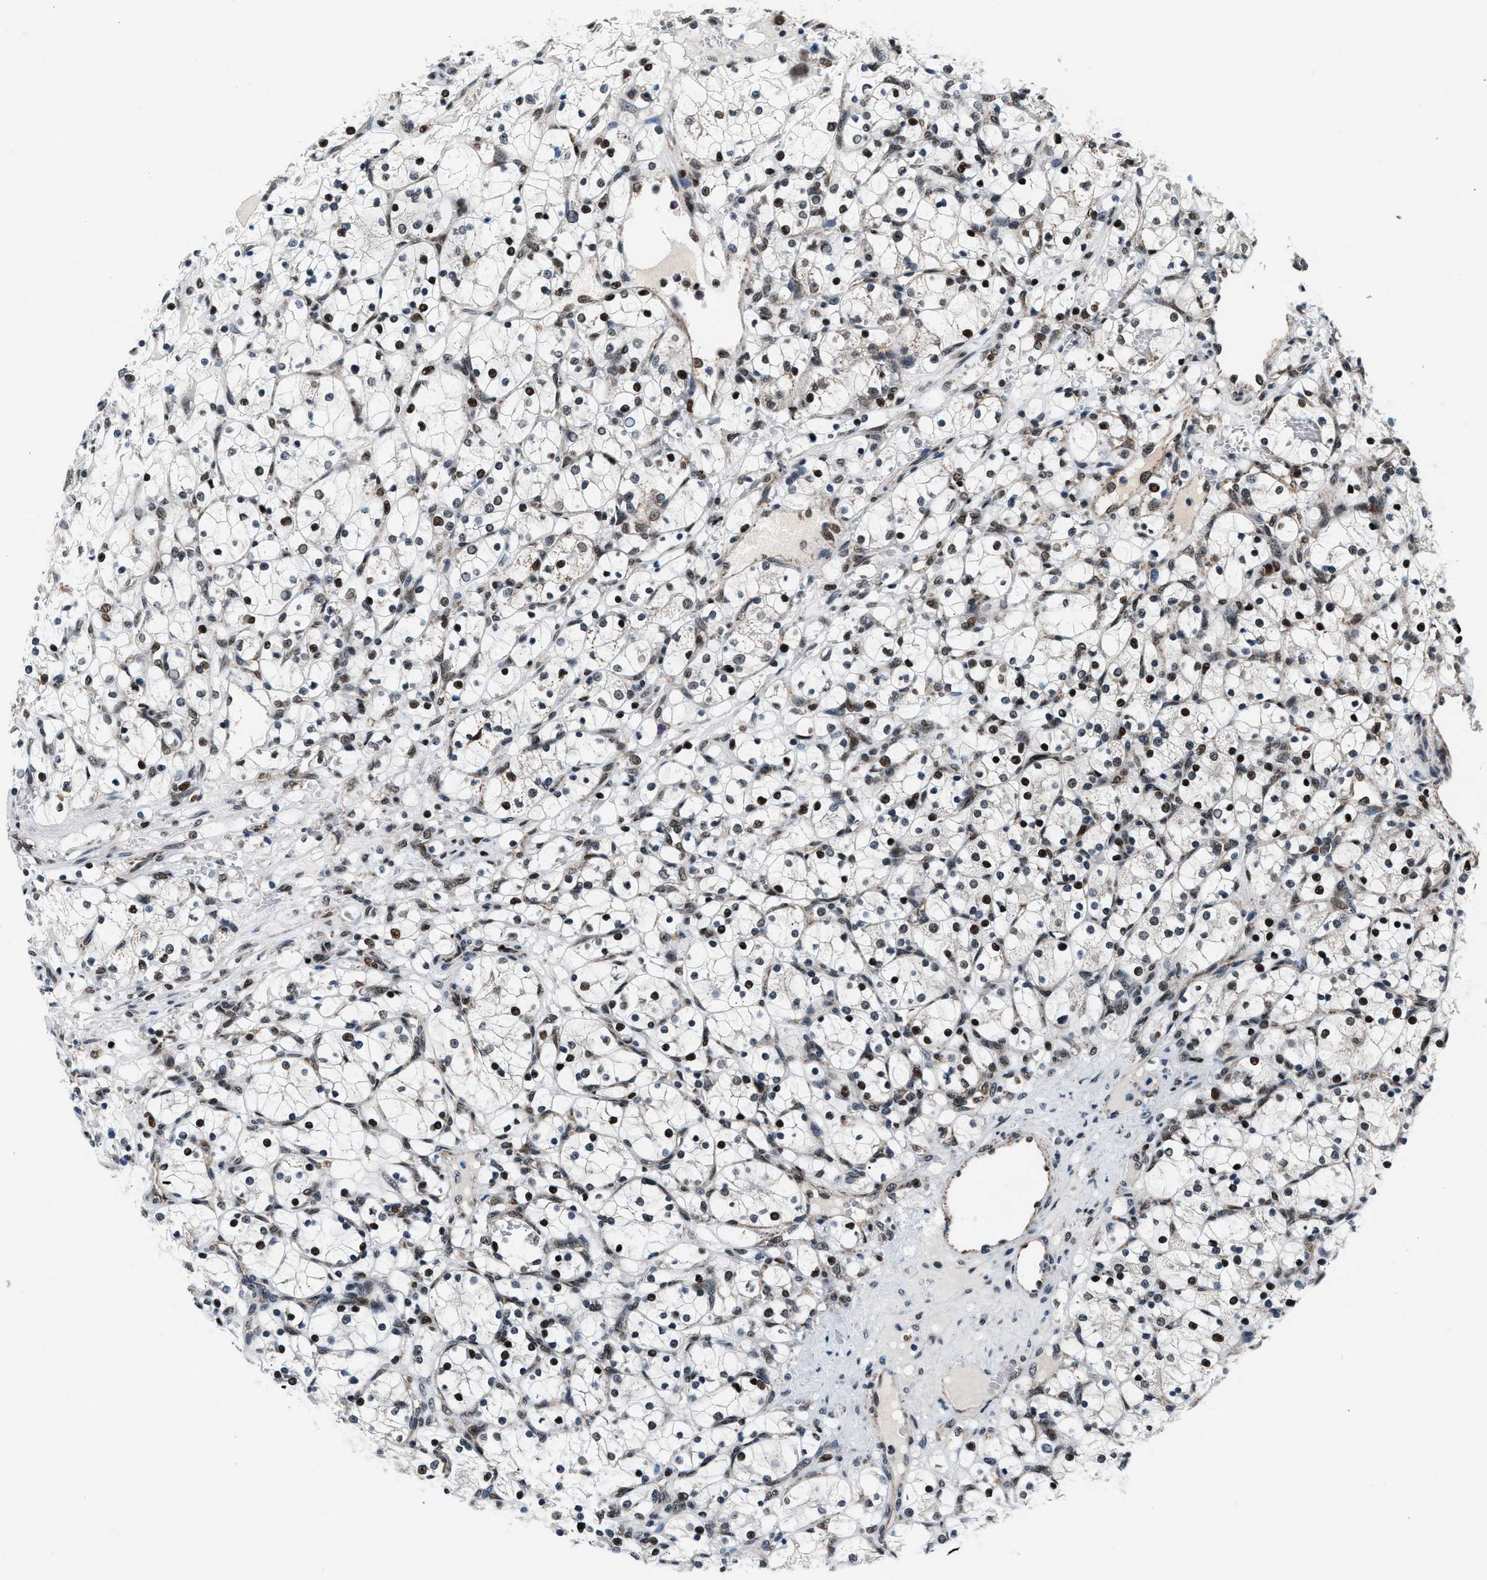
{"staining": {"intensity": "moderate", "quantity": ">75%", "location": "nuclear"}, "tissue": "renal cancer", "cell_type": "Tumor cells", "image_type": "cancer", "snomed": [{"axis": "morphology", "description": "Adenocarcinoma, NOS"}, {"axis": "topography", "description": "Kidney"}], "caption": "Renal adenocarcinoma tissue shows moderate nuclear staining in about >75% of tumor cells, visualized by immunohistochemistry. Immunohistochemistry stains the protein of interest in brown and the nuclei are stained blue.", "gene": "PRRC2B", "patient": {"sex": "female", "age": 69}}